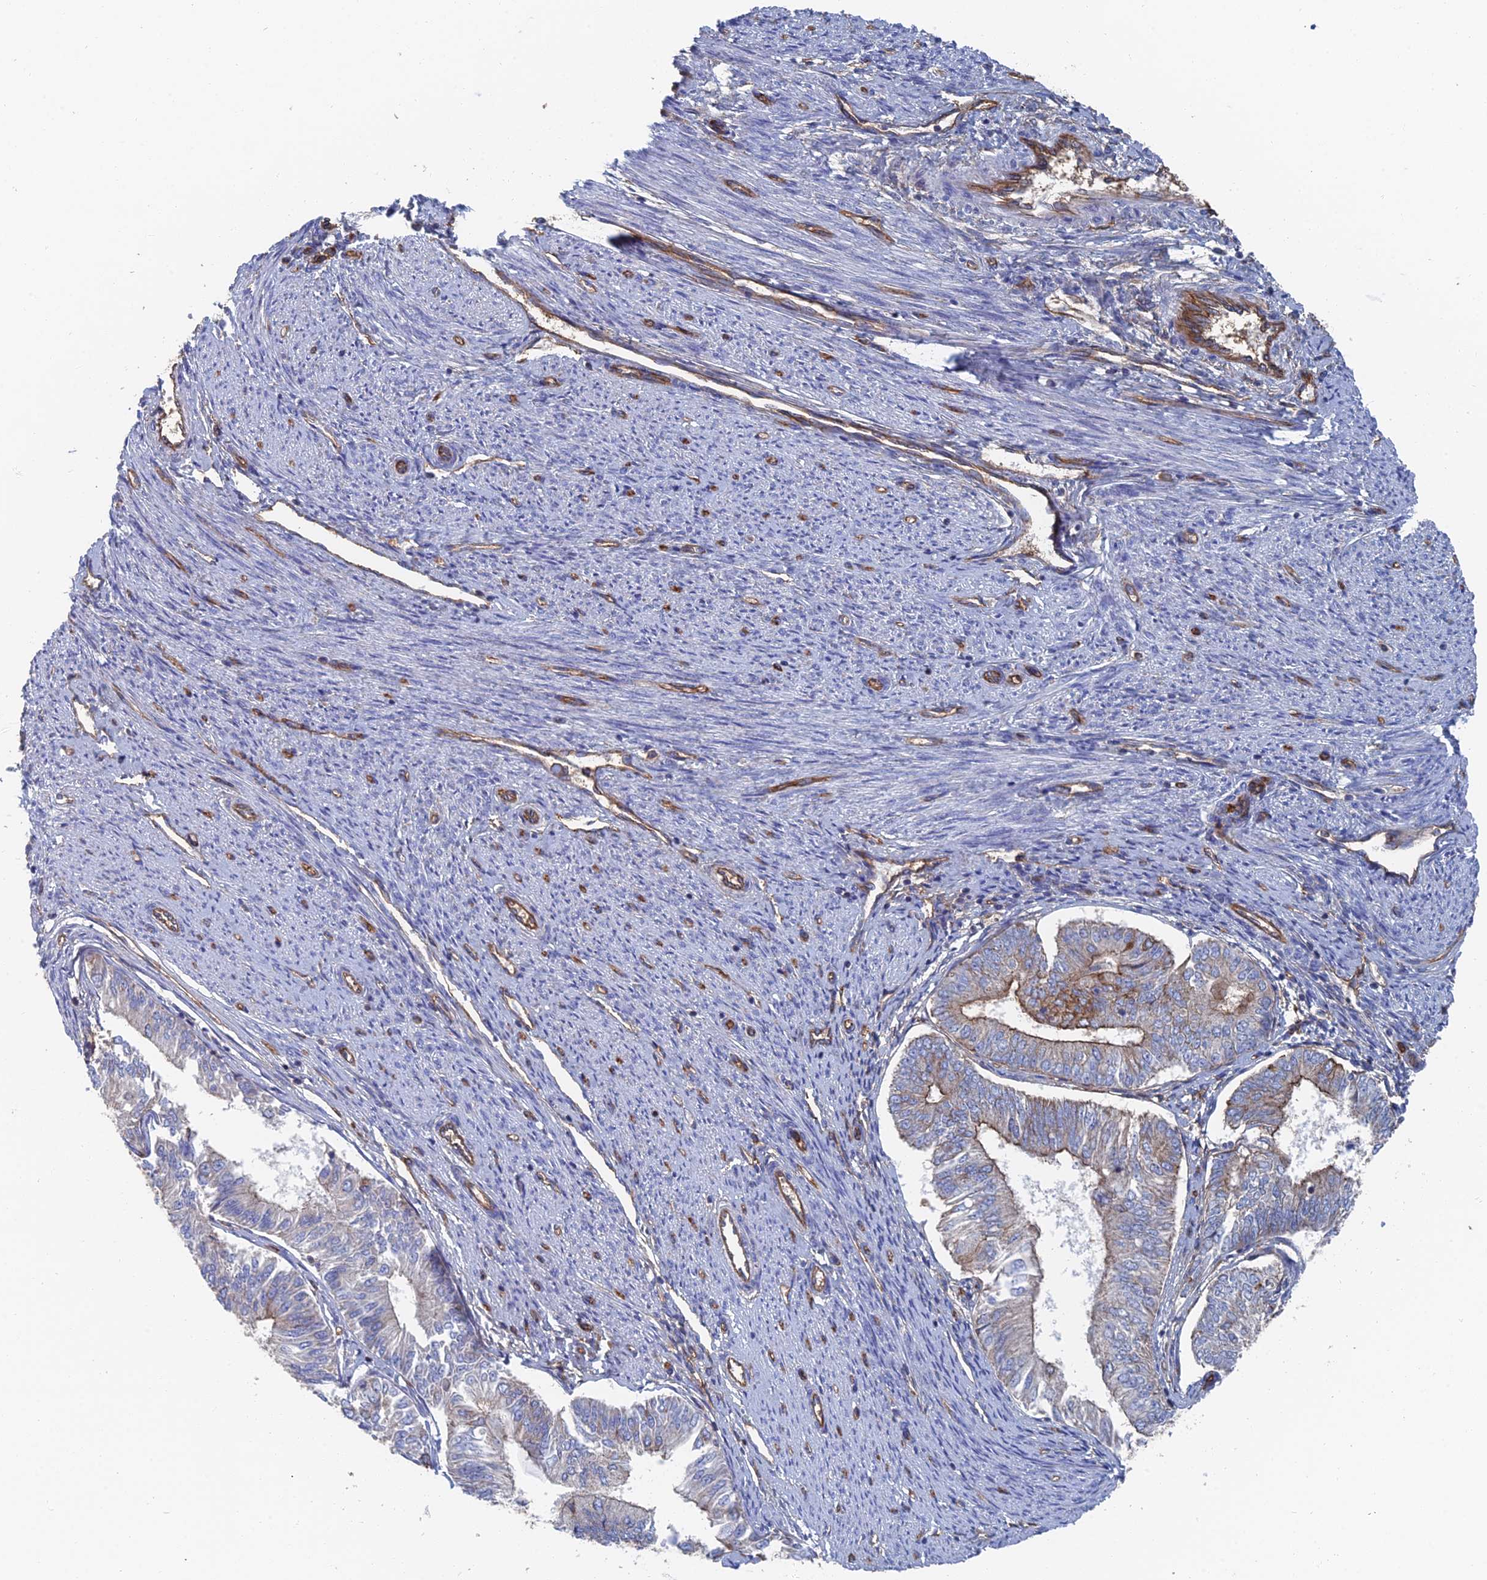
{"staining": {"intensity": "weak", "quantity": "25%-75%", "location": "cytoplasmic/membranous"}, "tissue": "endometrial cancer", "cell_type": "Tumor cells", "image_type": "cancer", "snomed": [{"axis": "morphology", "description": "Adenocarcinoma, NOS"}, {"axis": "topography", "description": "Endometrium"}], "caption": "IHC micrograph of neoplastic tissue: endometrial cancer stained using immunohistochemistry (IHC) shows low levels of weak protein expression localized specifically in the cytoplasmic/membranous of tumor cells, appearing as a cytoplasmic/membranous brown color.", "gene": "SNX11", "patient": {"sex": "female", "age": 58}}